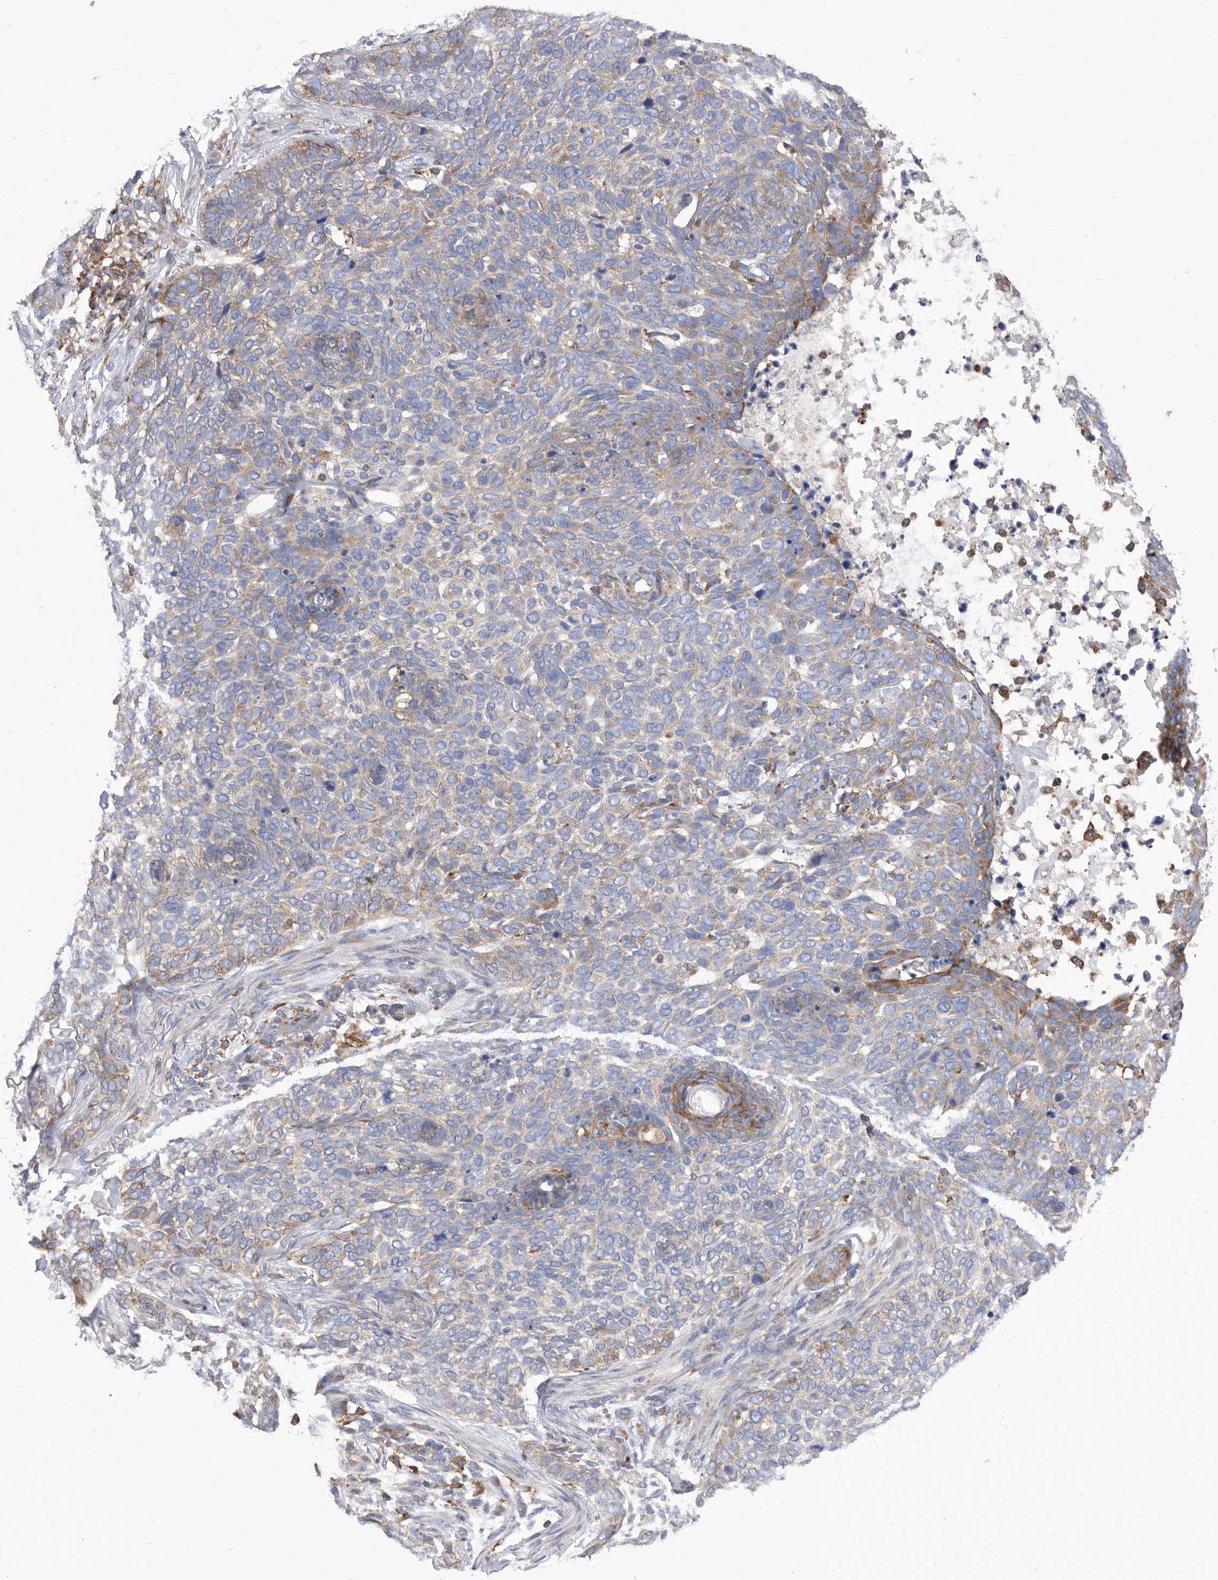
{"staining": {"intensity": "weak", "quantity": "<25%", "location": "cytoplasmic/membranous"}, "tissue": "skin cancer", "cell_type": "Tumor cells", "image_type": "cancer", "snomed": [{"axis": "morphology", "description": "Basal cell carcinoma"}, {"axis": "topography", "description": "Skin"}], "caption": "Tumor cells show no significant protein positivity in skin cancer (basal cell carcinoma).", "gene": "SMG7", "patient": {"sex": "female", "age": 64}}